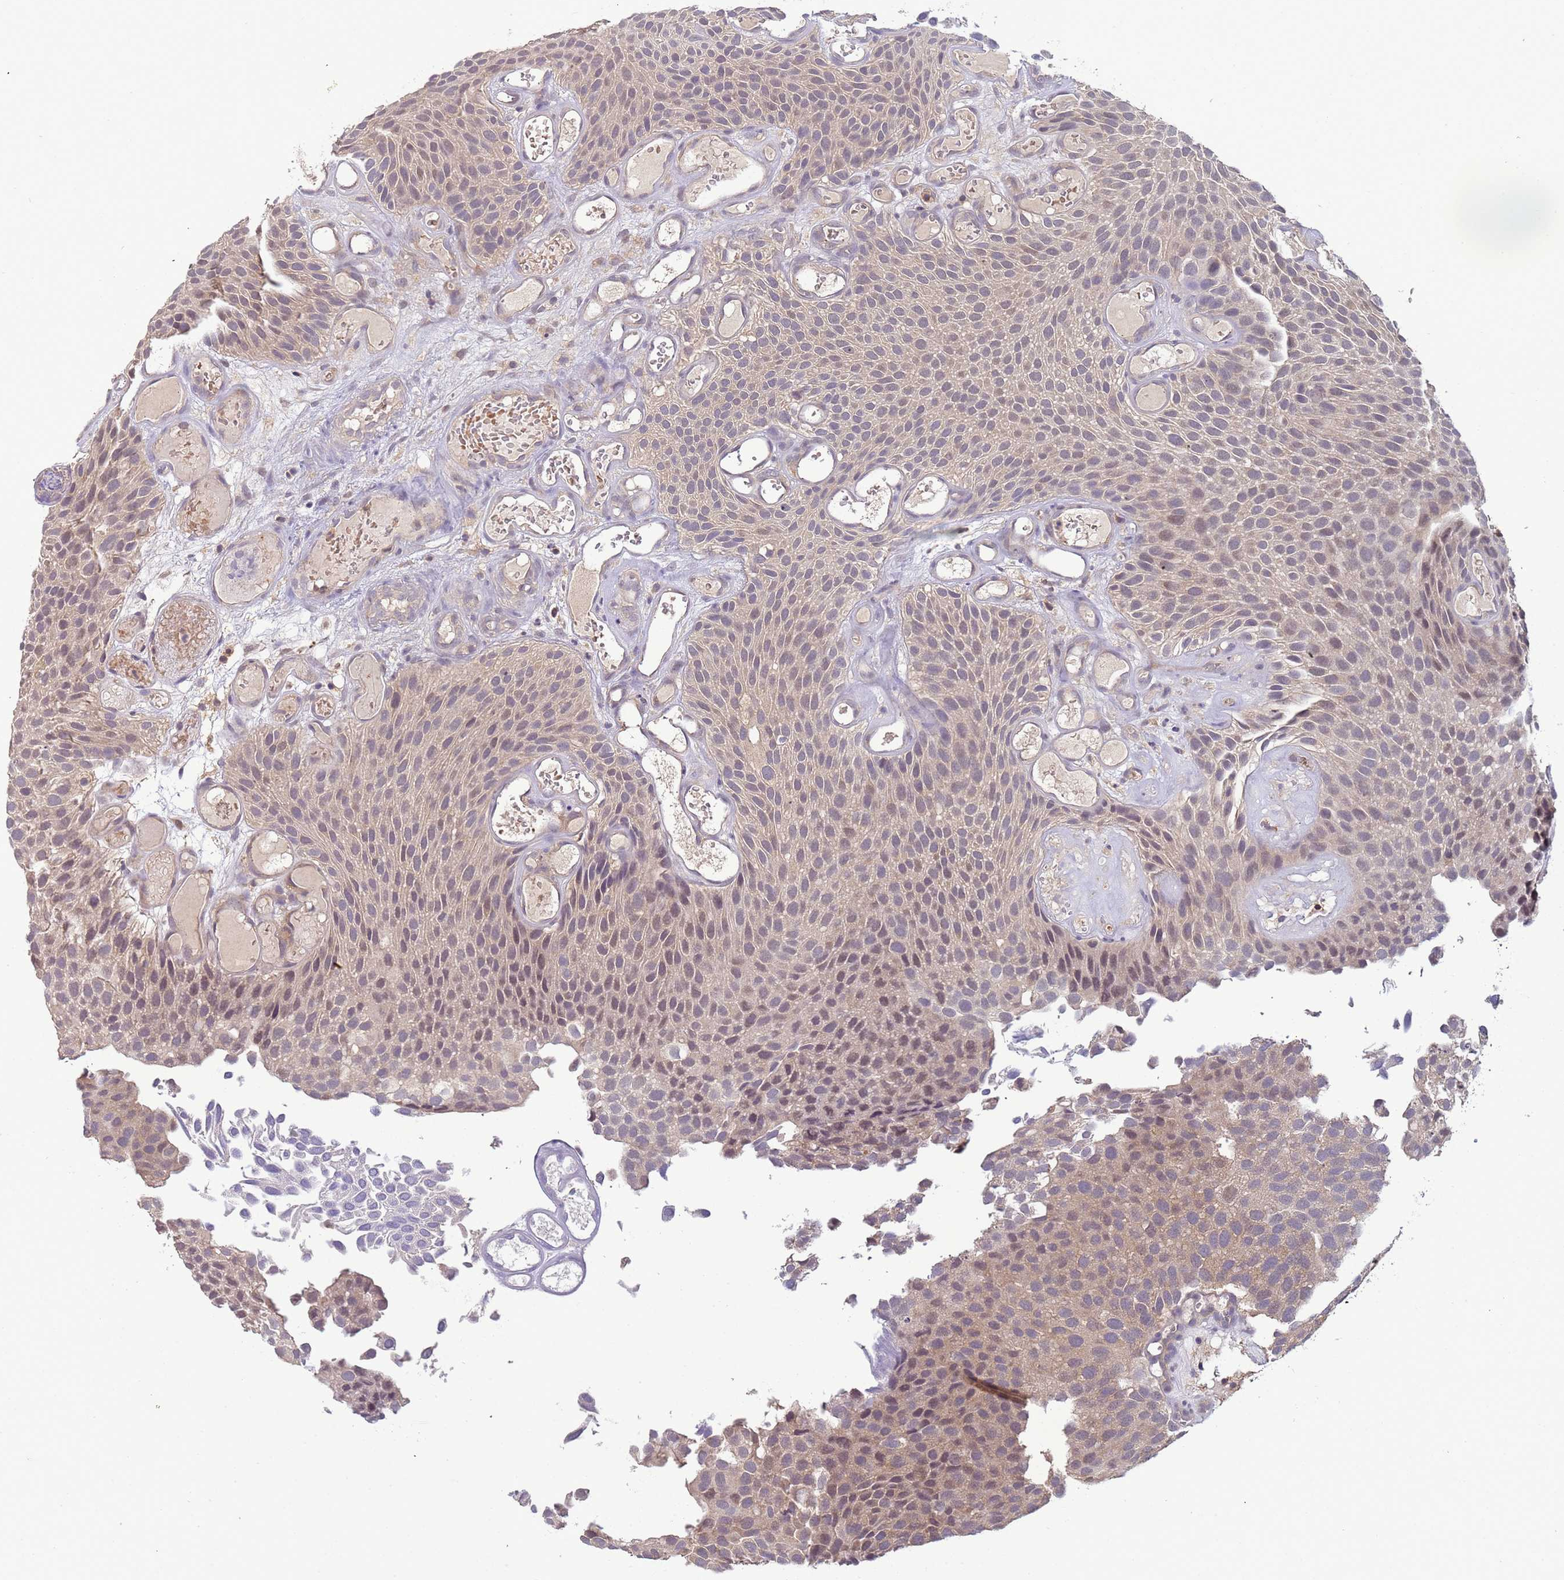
{"staining": {"intensity": "weak", "quantity": "<25%", "location": "nuclear"}, "tissue": "urothelial cancer", "cell_type": "Tumor cells", "image_type": "cancer", "snomed": [{"axis": "morphology", "description": "Urothelial carcinoma, Low grade"}, {"axis": "topography", "description": "Urinary bladder"}], "caption": "An image of human urothelial carcinoma (low-grade) is negative for staining in tumor cells.", "gene": "CD53", "patient": {"sex": "male", "age": 89}}